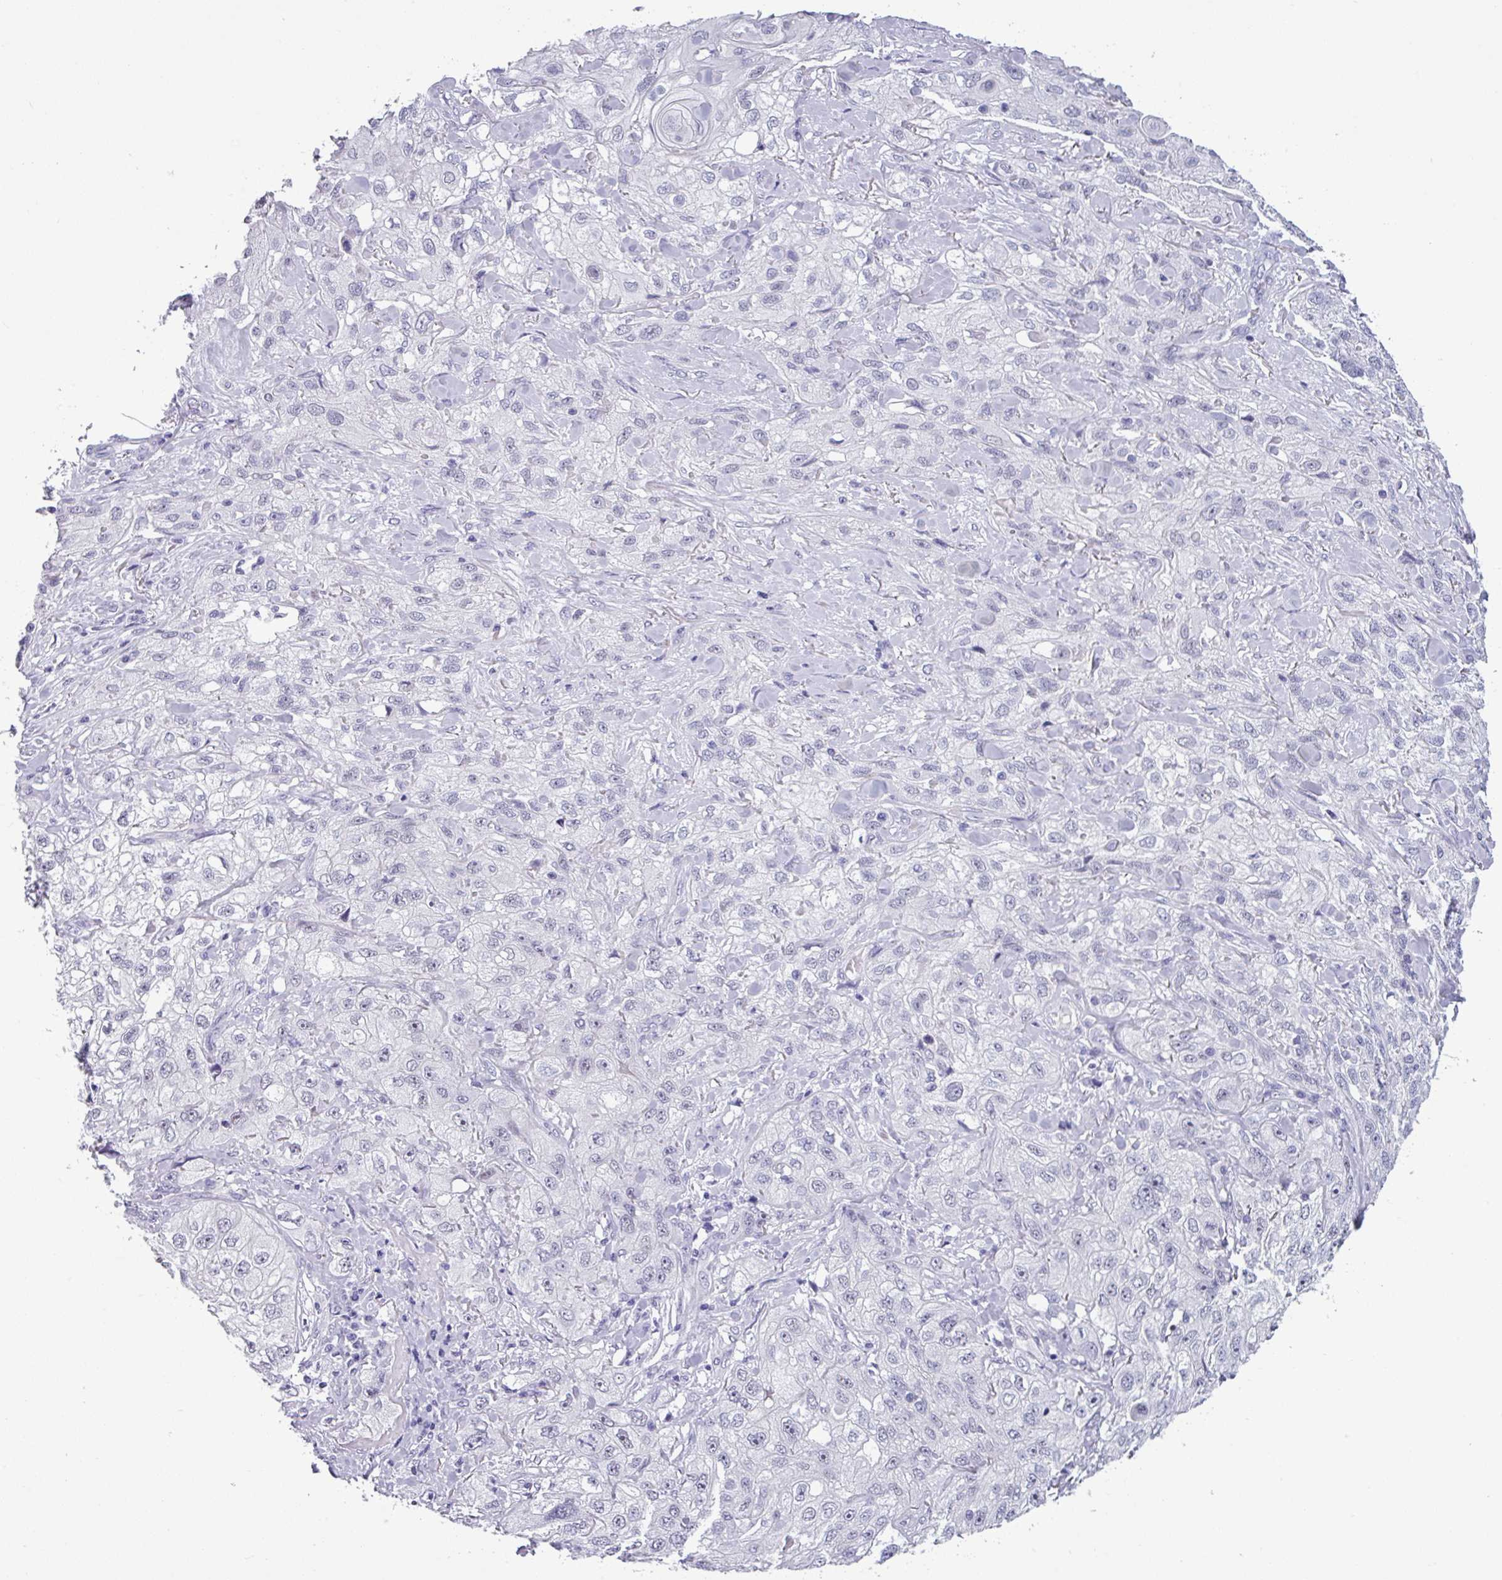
{"staining": {"intensity": "negative", "quantity": "none", "location": "none"}, "tissue": "skin cancer", "cell_type": "Tumor cells", "image_type": "cancer", "snomed": [{"axis": "morphology", "description": "Squamous cell carcinoma, NOS"}, {"axis": "topography", "description": "Skin"}, {"axis": "topography", "description": "Vulva"}], "caption": "This is an immunohistochemistry photomicrograph of squamous cell carcinoma (skin). There is no expression in tumor cells.", "gene": "SRGAP1", "patient": {"sex": "female", "age": 86}}